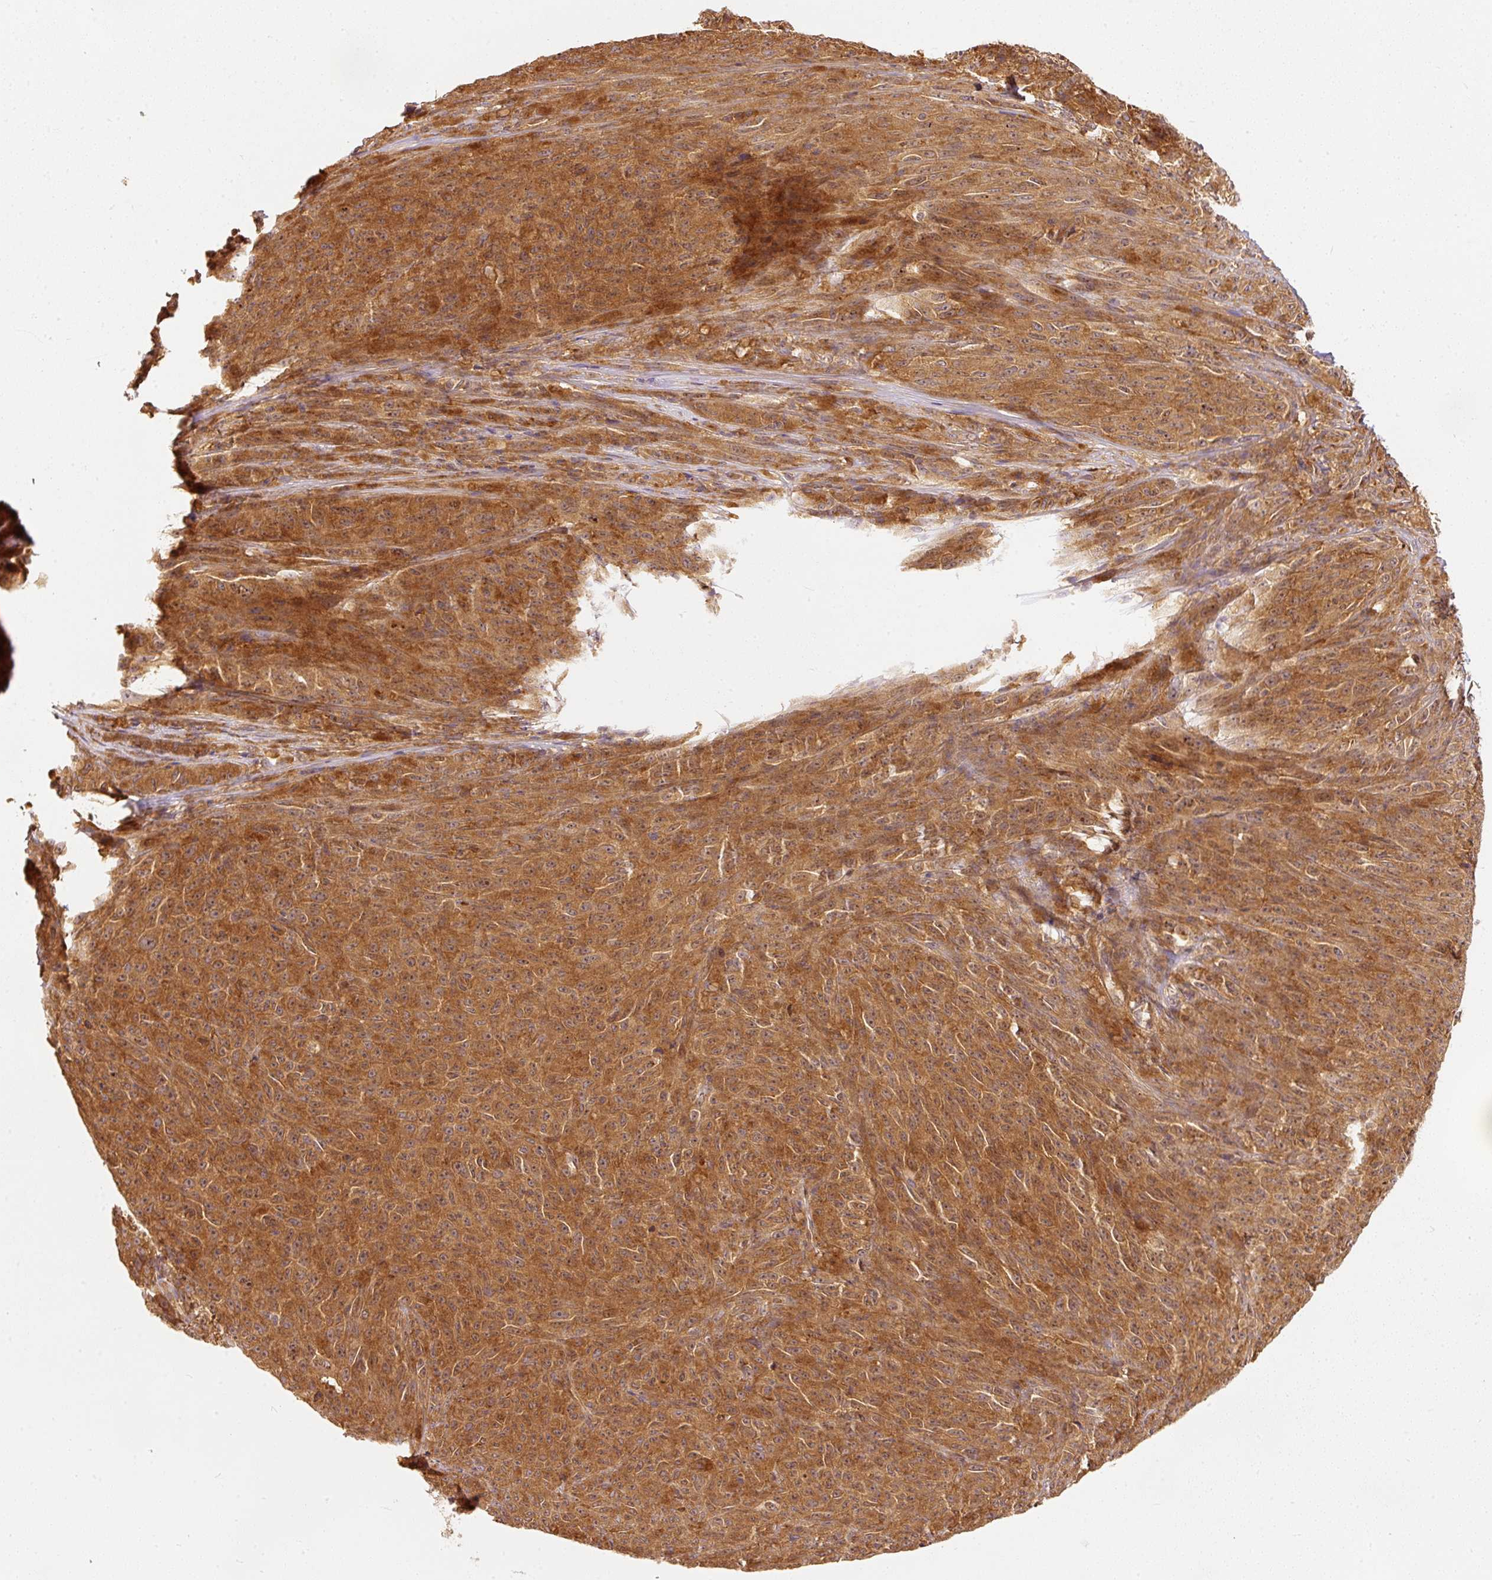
{"staining": {"intensity": "moderate", "quantity": ">75%", "location": "cytoplasmic/membranous"}, "tissue": "melanoma", "cell_type": "Tumor cells", "image_type": "cancer", "snomed": [{"axis": "morphology", "description": "Malignant melanoma, NOS"}, {"axis": "topography", "description": "Skin"}], "caption": "The image shows immunohistochemical staining of malignant melanoma. There is moderate cytoplasmic/membranous staining is present in approximately >75% of tumor cells.", "gene": "EIF3B", "patient": {"sex": "female", "age": 82}}